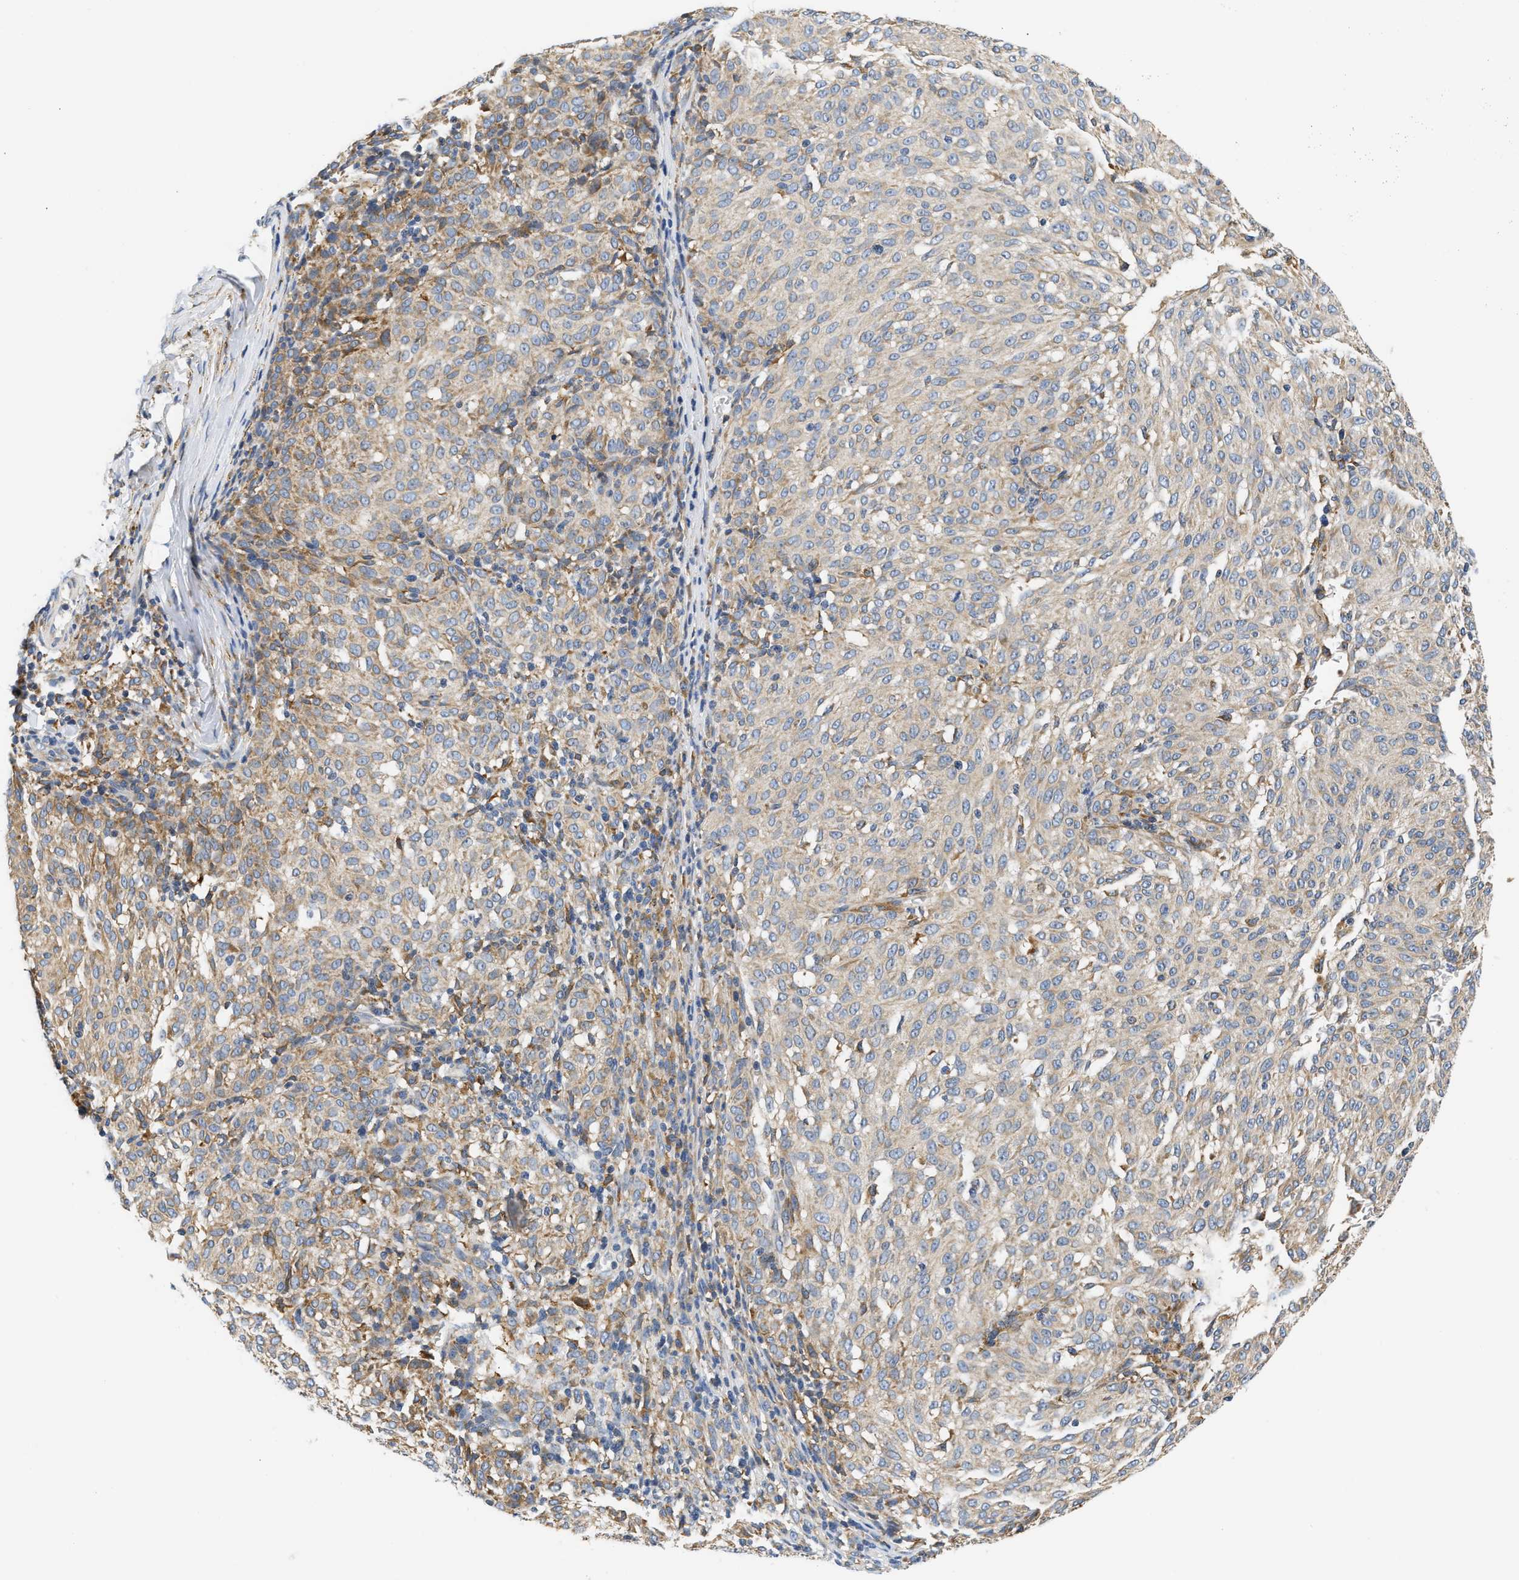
{"staining": {"intensity": "moderate", "quantity": "25%-75%", "location": "cytoplasmic/membranous"}, "tissue": "melanoma", "cell_type": "Tumor cells", "image_type": "cancer", "snomed": [{"axis": "morphology", "description": "Malignant melanoma, NOS"}, {"axis": "topography", "description": "Skin"}], "caption": "Malignant melanoma was stained to show a protein in brown. There is medium levels of moderate cytoplasmic/membranous positivity in approximately 25%-75% of tumor cells.", "gene": "HDHD3", "patient": {"sex": "female", "age": 72}}